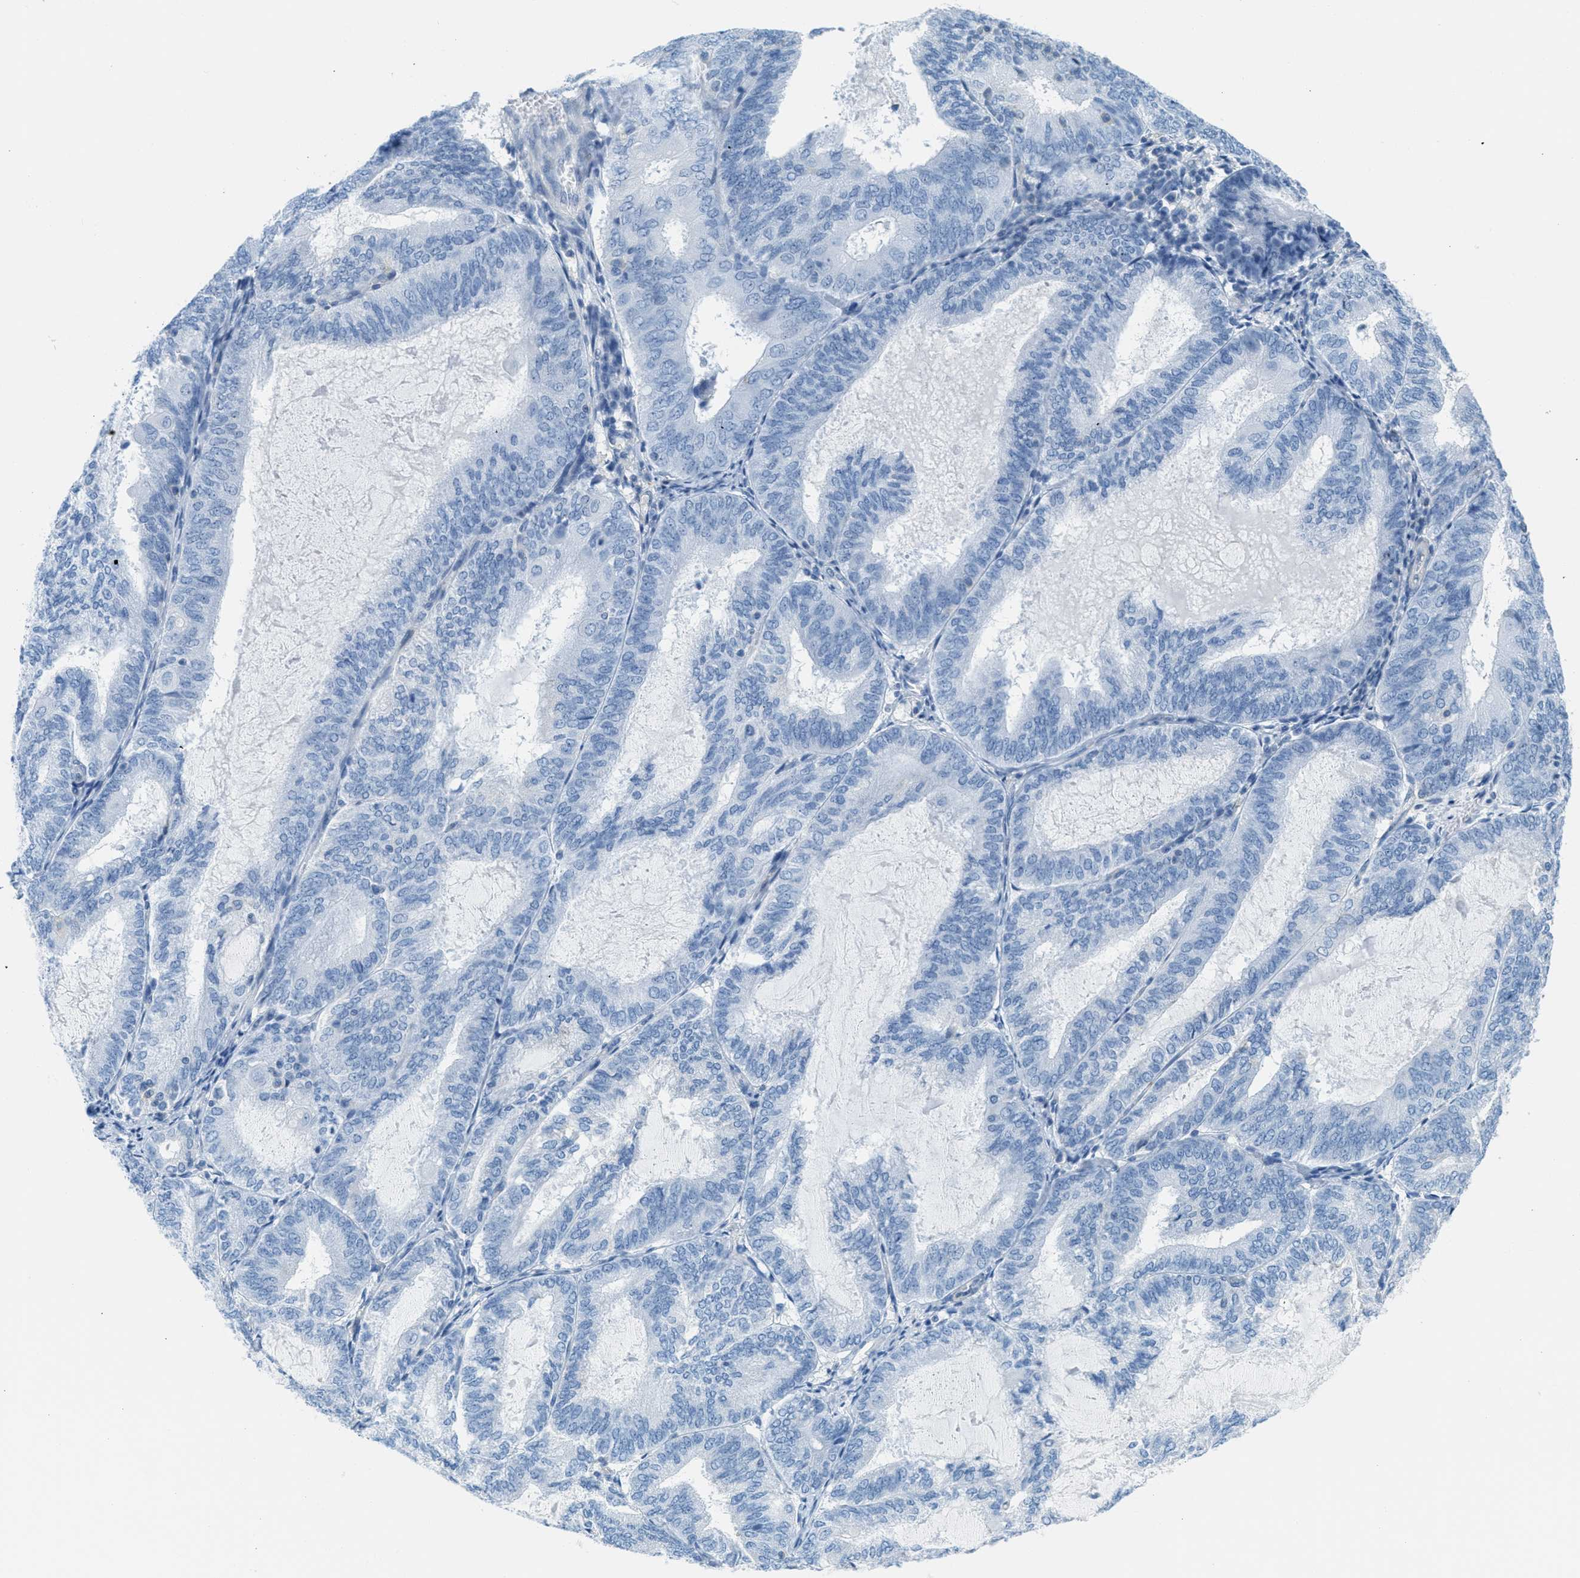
{"staining": {"intensity": "negative", "quantity": "none", "location": "none"}, "tissue": "endometrial cancer", "cell_type": "Tumor cells", "image_type": "cancer", "snomed": [{"axis": "morphology", "description": "Adenocarcinoma, NOS"}, {"axis": "topography", "description": "Endometrium"}], "caption": "This is an immunohistochemistry (IHC) histopathology image of human adenocarcinoma (endometrial). There is no expression in tumor cells.", "gene": "MAPRE2", "patient": {"sex": "female", "age": 81}}